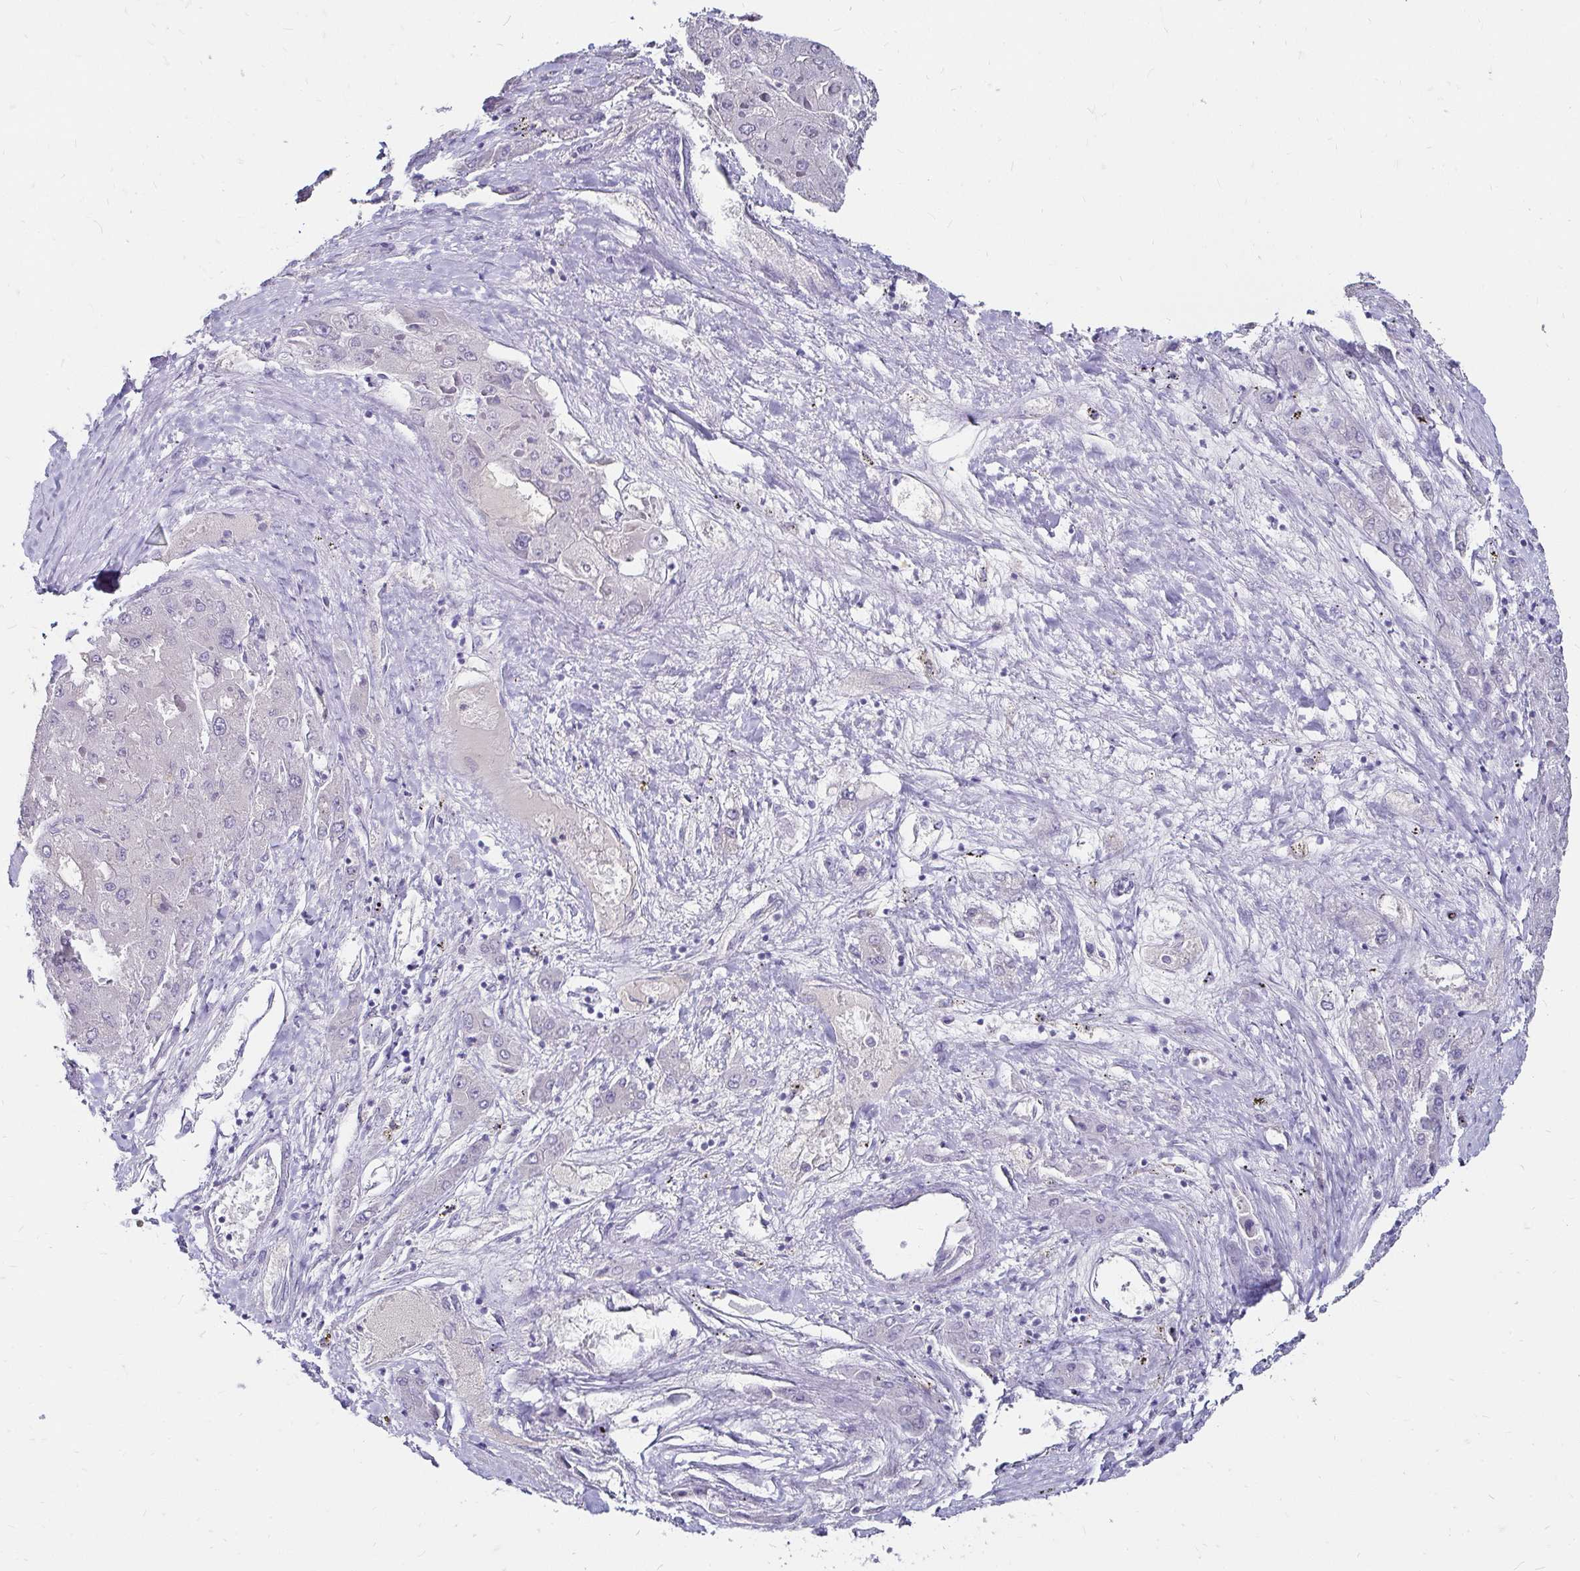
{"staining": {"intensity": "negative", "quantity": "none", "location": "none"}, "tissue": "liver cancer", "cell_type": "Tumor cells", "image_type": "cancer", "snomed": [{"axis": "morphology", "description": "Carcinoma, Hepatocellular, NOS"}, {"axis": "topography", "description": "Liver"}], "caption": "Human liver cancer stained for a protein using immunohistochemistry (IHC) displays no expression in tumor cells.", "gene": "SCG3", "patient": {"sex": "female", "age": 73}}